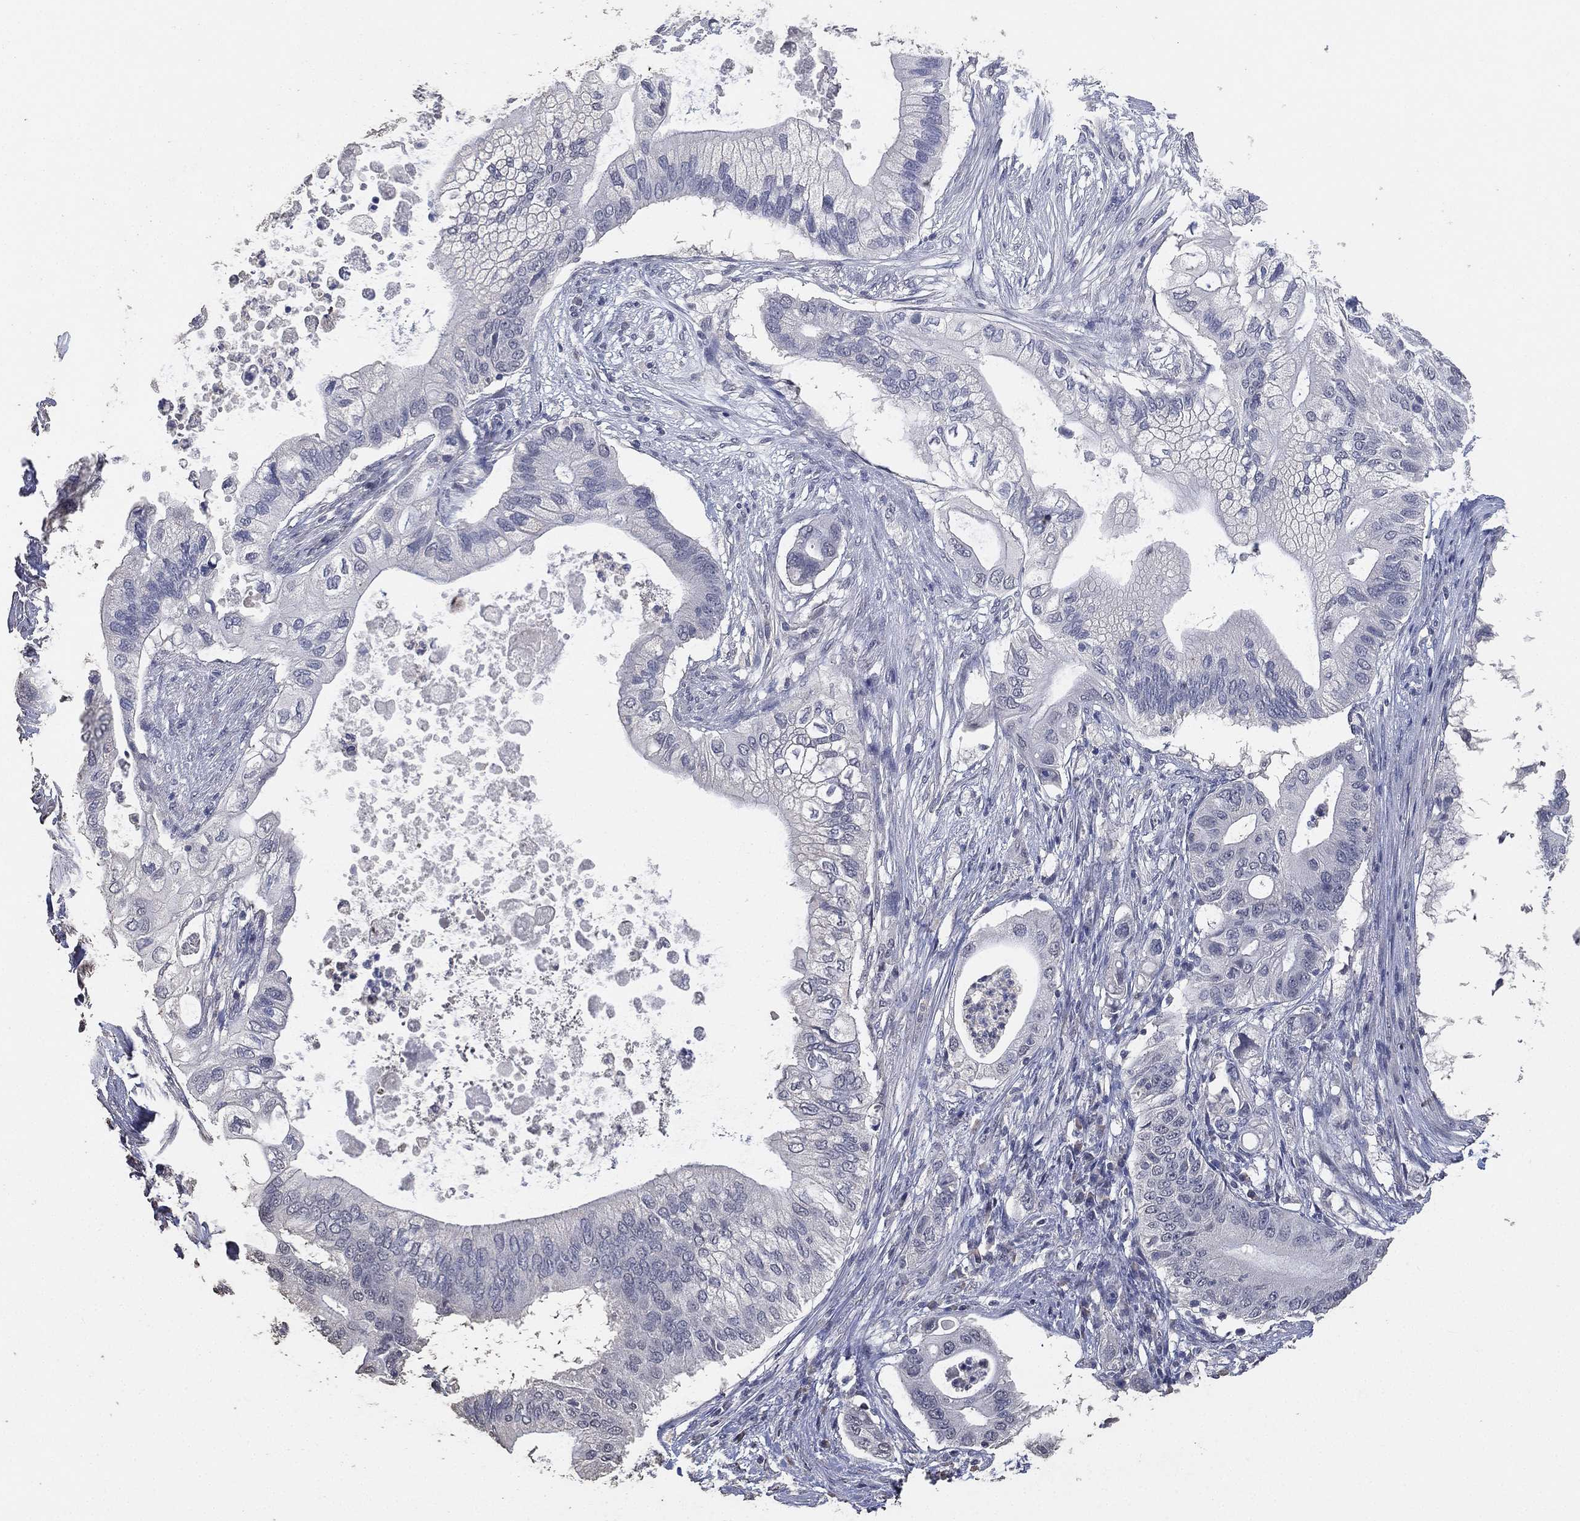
{"staining": {"intensity": "negative", "quantity": "none", "location": "none"}, "tissue": "pancreatic cancer", "cell_type": "Tumor cells", "image_type": "cancer", "snomed": [{"axis": "morphology", "description": "Adenocarcinoma, NOS"}, {"axis": "topography", "description": "Pancreas"}], "caption": "Pancreatic adenocarcinoma stained for a protein using IHC displays no expression tumor cells.", "gene": "DSG1", "patient": {"sex": "female", "age": 72}}